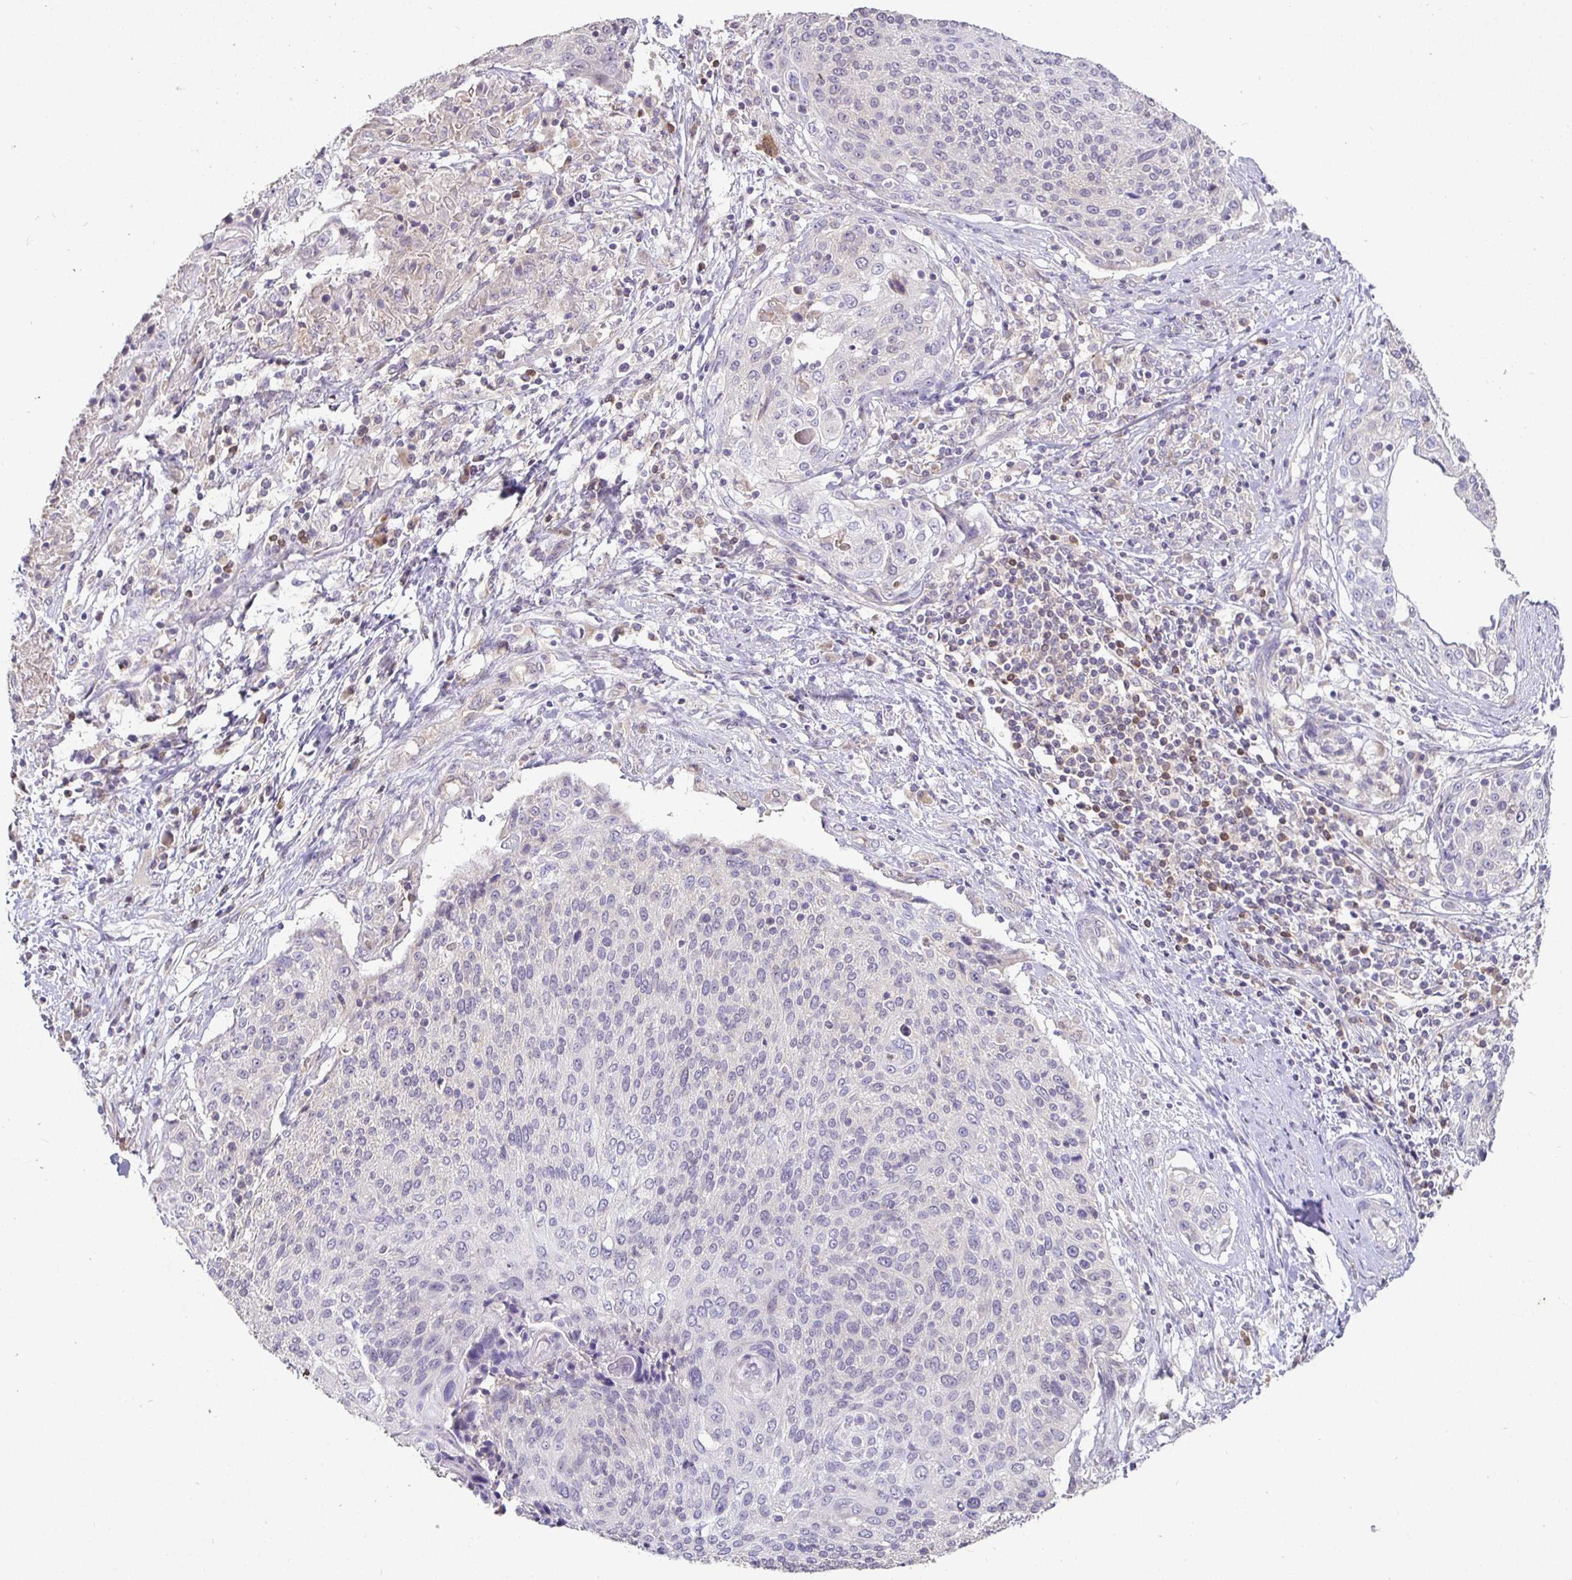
{"staining": {"intensity": "negative", "quantity": "none", "location": "none"}, "tissue": "cervical cancer", "cell_type": "Tumor cells", "image_type": "cancer", "snomed": [{"axis": "morphology", "description": "Squamous cell carcinoma, NOS"}, {"axis": "topography", "description": "Cervix"}], "caption": "There is no significant expression in tumor cells of cervical squamous cell carcinoma.", "gene": "SHISA4", "patient": {"sex": "female", "age": 31}}